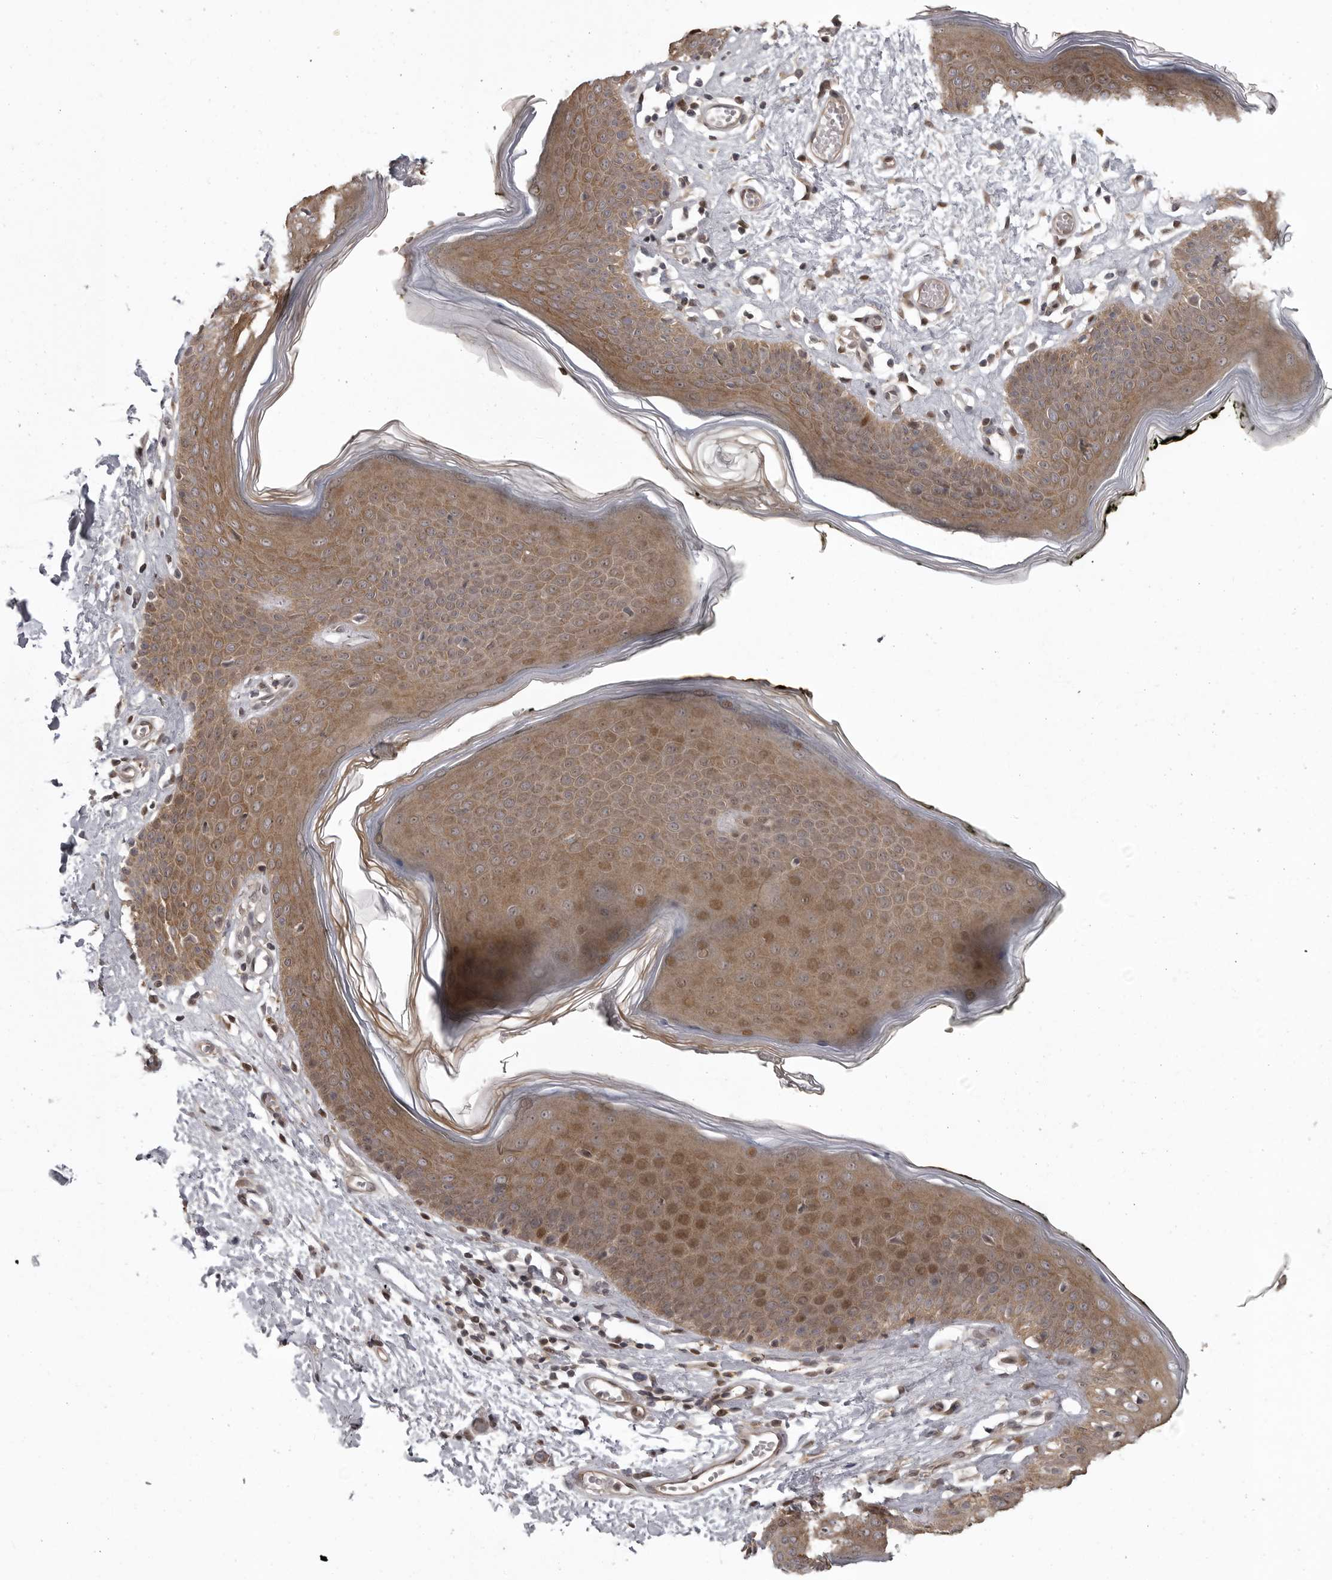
{"staining": {"intensity": "moderate", "quantity": ">75%", "location": "cytoplasmic/membranous,nuclear"}, "tissue": "skin", "cell_type": "Epidermal cells", "image_type": "normal", "snomed": [{"axis": "morphology", "description": "Normal tissue, NOS"}, {"axis": "morphology", "description": "Inflammation, NOS"}, {"axis": "topography", "description": "Vulva"}], "caption": "About >75% of epidermal cells in unremarkable human skin display moderate cytoplasmic/membranous,nuclear protein staining as visualized by brown immunohistochemical staining.", "gene": "SNX16", "patient": {"sex": "female", "age": 84}}